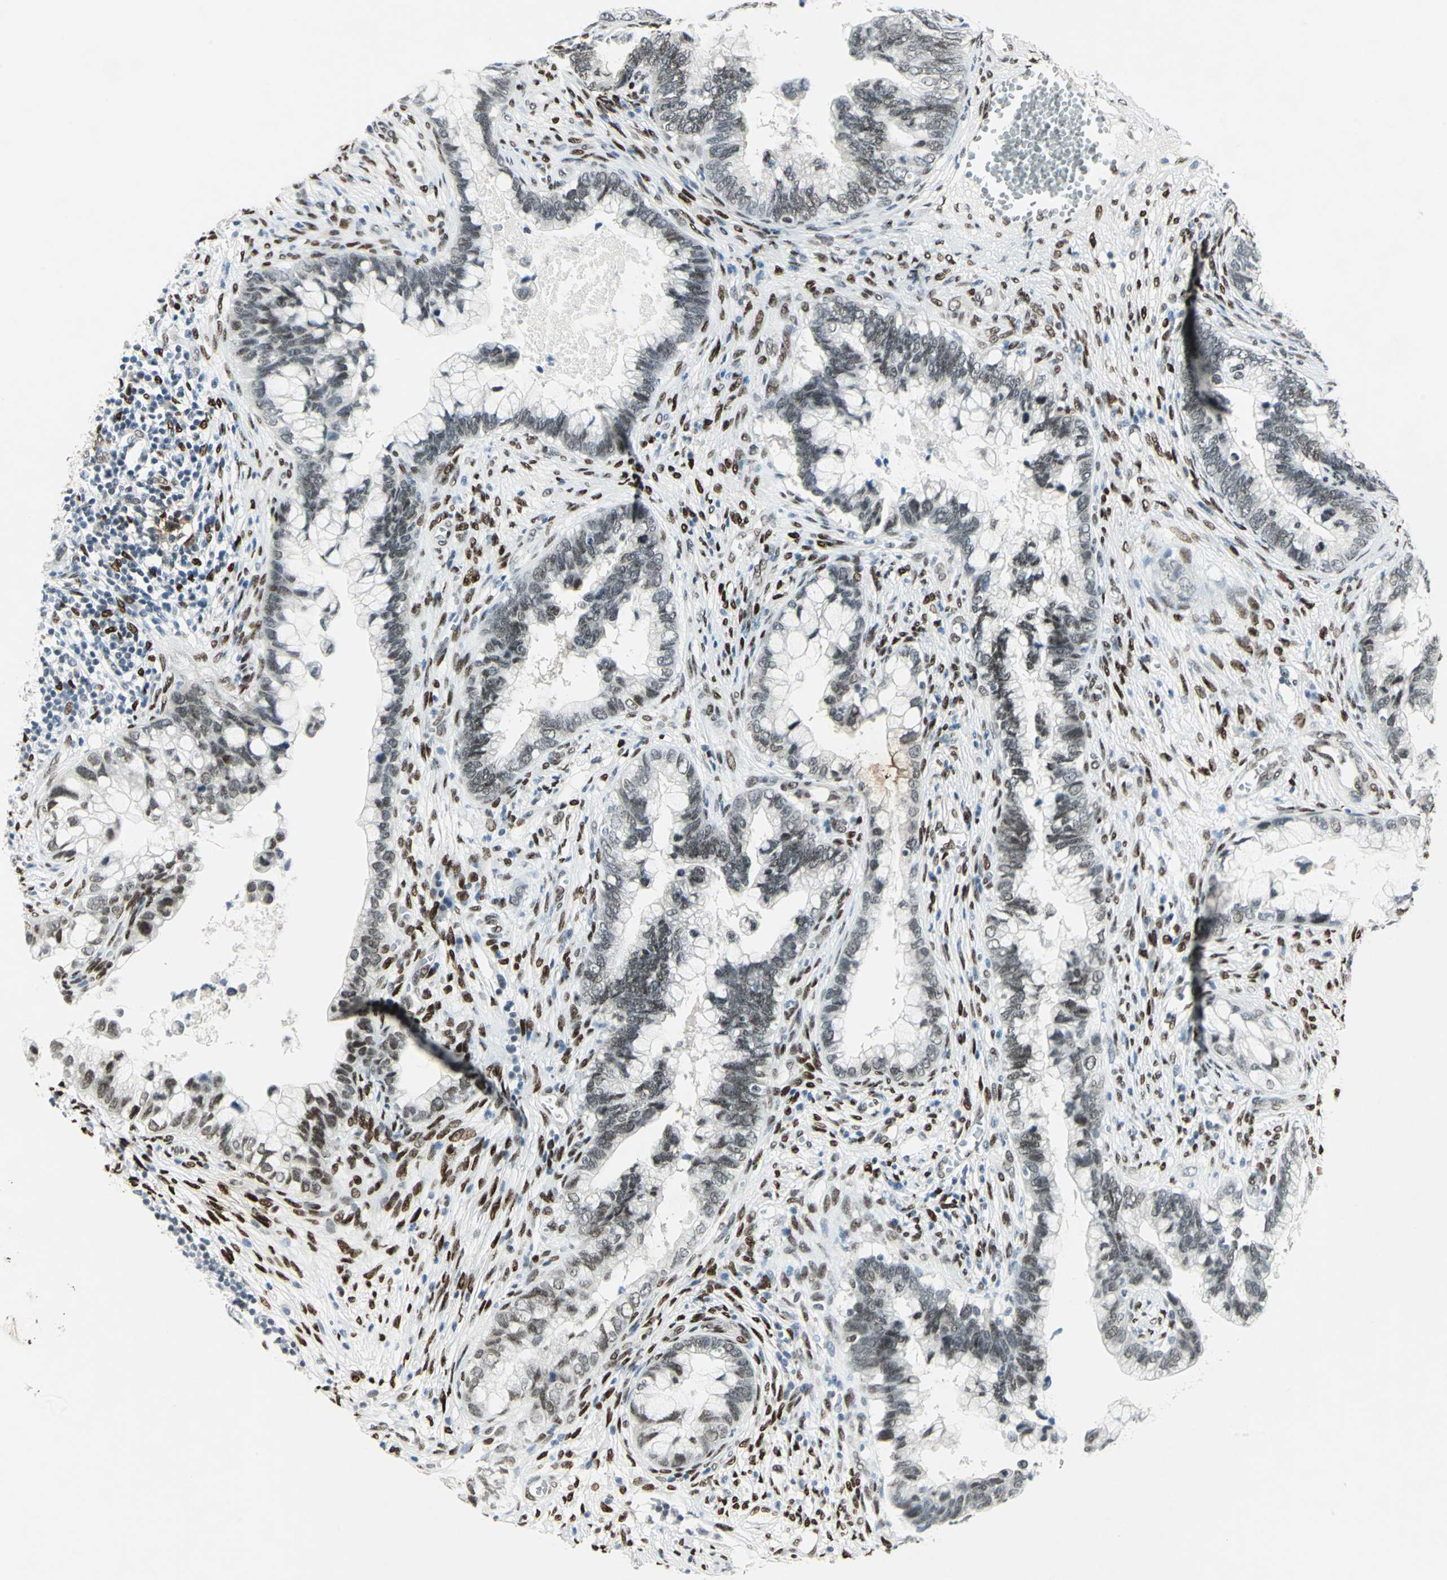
{"staining": {"intensity": "weak", "quantity": ">75%", "location": "nuclear"}, "tissue": "cervical cancer", "cell_type": "Tumor cells", "image_type": "cancer", "snomed": [{"axis": "morphology", "description": "Adenocarcinoma, NOS"}, {"axis": "topography", "description": "Cervix"}], "caption": "Cervical adenocarcinoma stained with immunohistochemistry (IHC) displays weak nuclear positivity in approximately >75% of tumor cells. (DAB (3,3'-diaminobenzidine) IHC with brightfield microscopy, high magnification).", "gene": "MEIS2", "patient": {"sex": "female", "age": 44}}